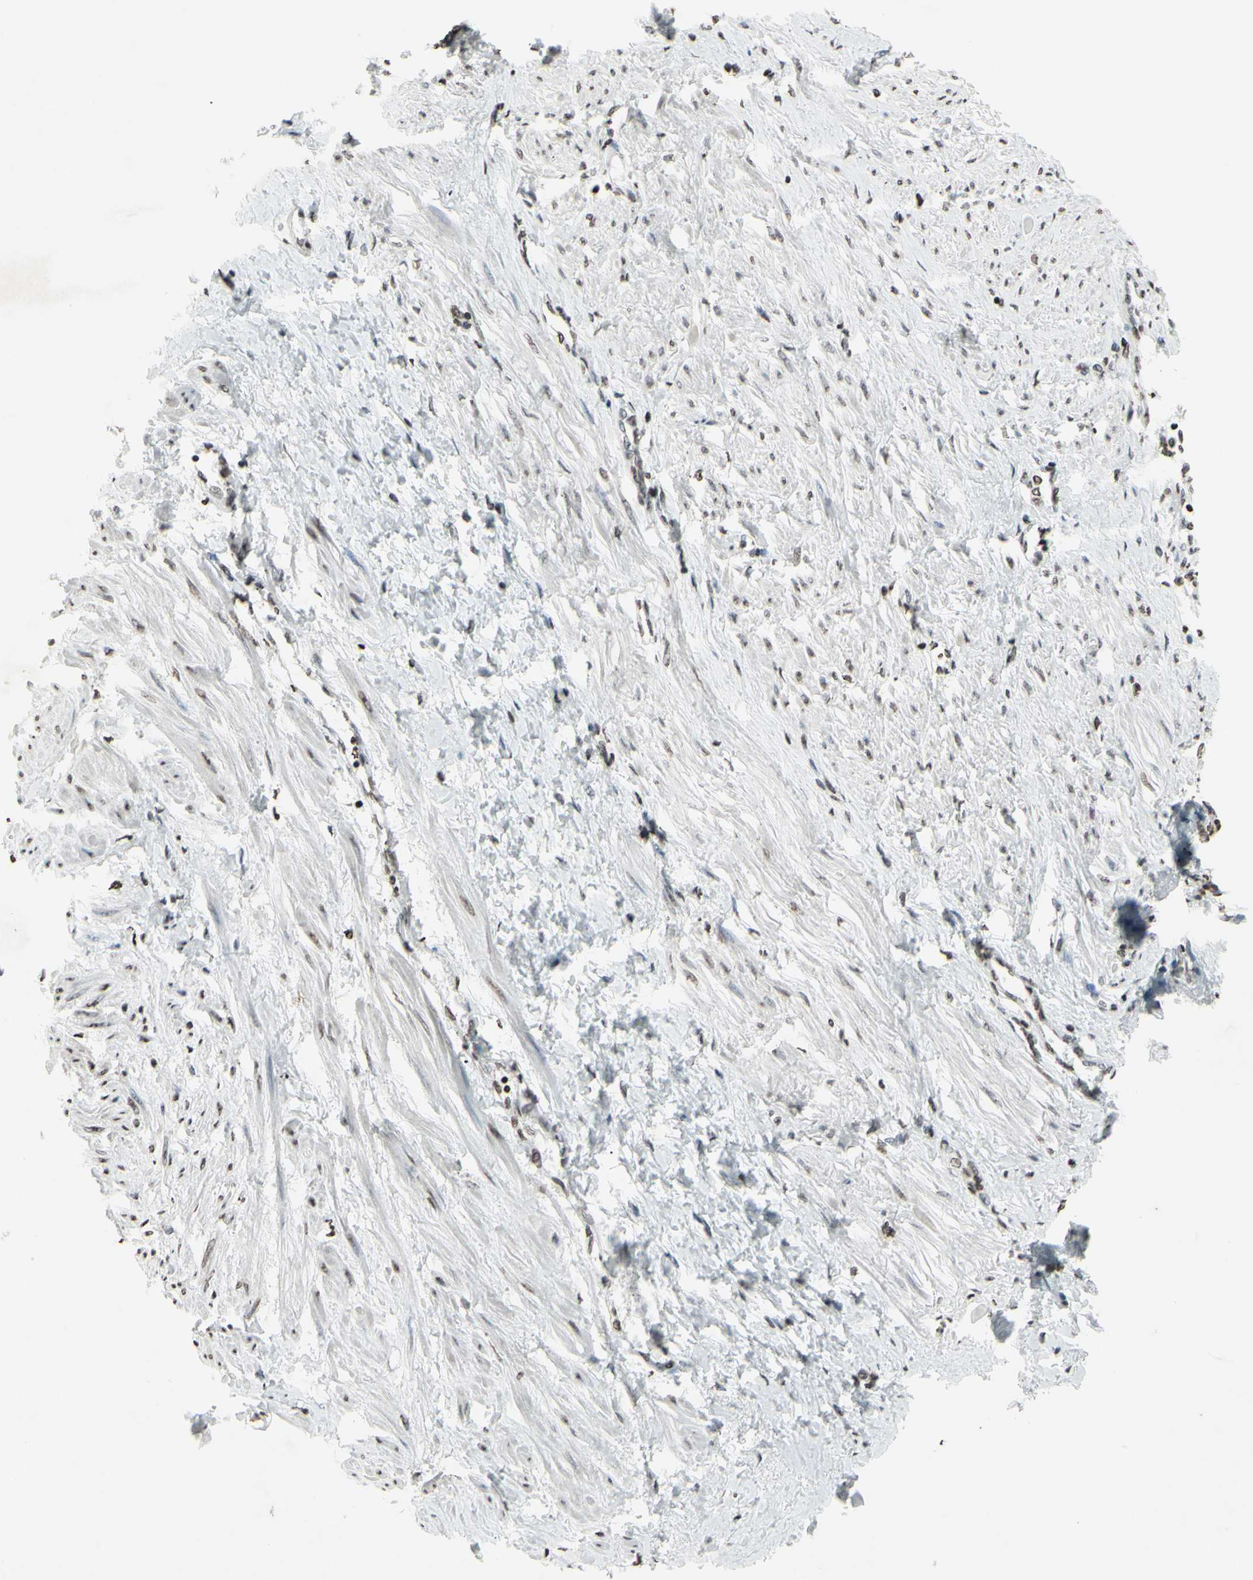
{"staining": {"intensity": "negative", "quantity": "none", "location": "none"}, "tissue": "smooth muscle", "cell_type": "Smooth muscle cells", "image_type": "normal", "snomed": [{"axis": "morphology", "description": "Normal tissue, NOS"}, {"axis": "topography", "description": "Smooth muscle"}, {"axis": "topography", "description": "Uterus"}], "caption": "Normal smooth muscle was stained to show a protein in brown. There is no significant expression in smooth muscle cells. (DAB IHC with hematoxylin counter stain).", "gene": "CD79B", "patient": {"sex": "female", "age": 39}}